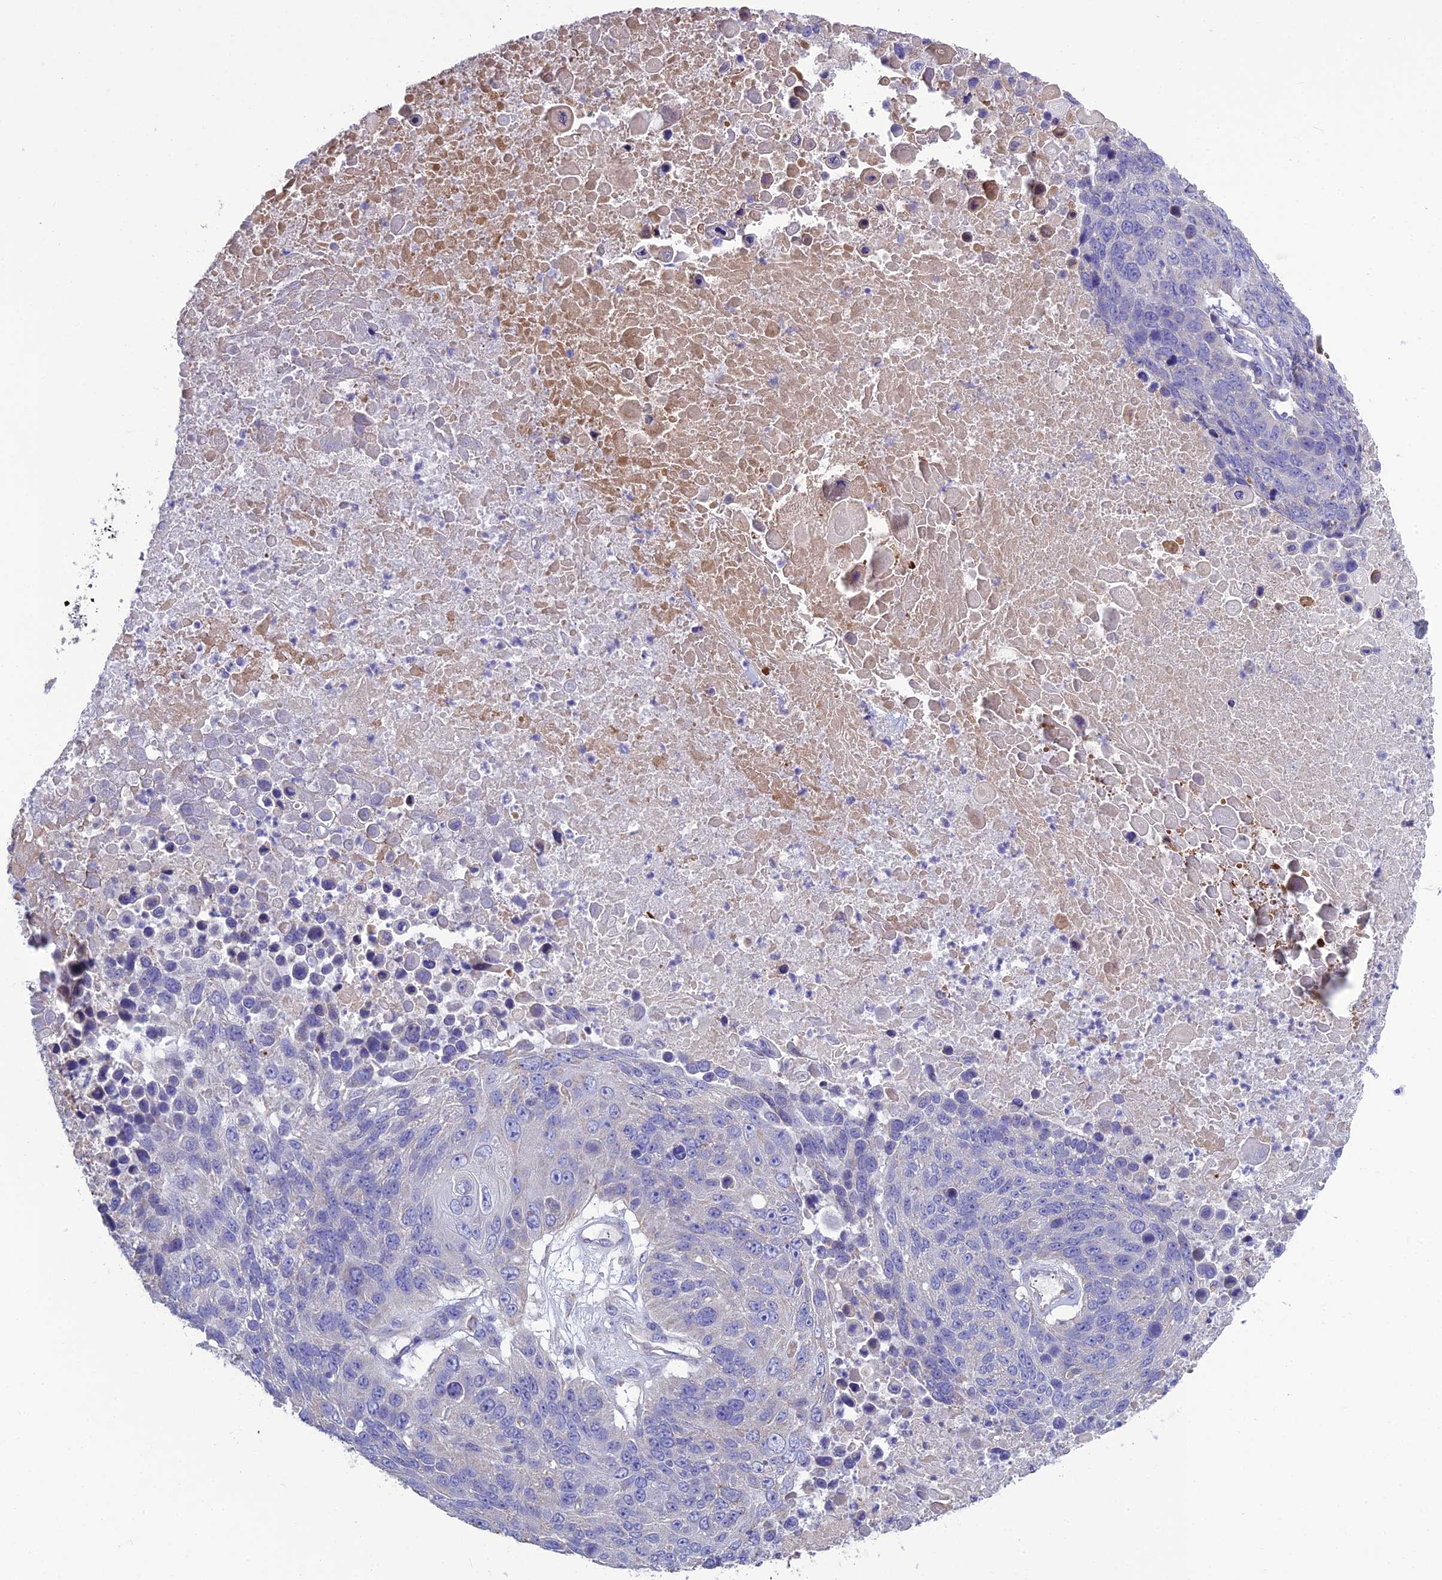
{"staining": {"intensity": "negative", "quantity": "none", "location": "none"}, "tissue": "lung cancer", "cell_type": "Tumor cells", "image_type": "cancer", "snomed": [{"axis": "morphology", "description": "Normal tissue, NOS"}, {"axis": "morphology", "description": "Squamous cell carcinoma, NOS"}, {"axis": "topography", "description": "Lymph node"}, {"axis": "topography", "description": "Lung"}], "caption": "Immunohistochemical staining of lung squamous cell carcinoma displays no significant expression in tumor cells.", "gene": "BHMT2", "patient": {"sex": "male", "age": 66}}